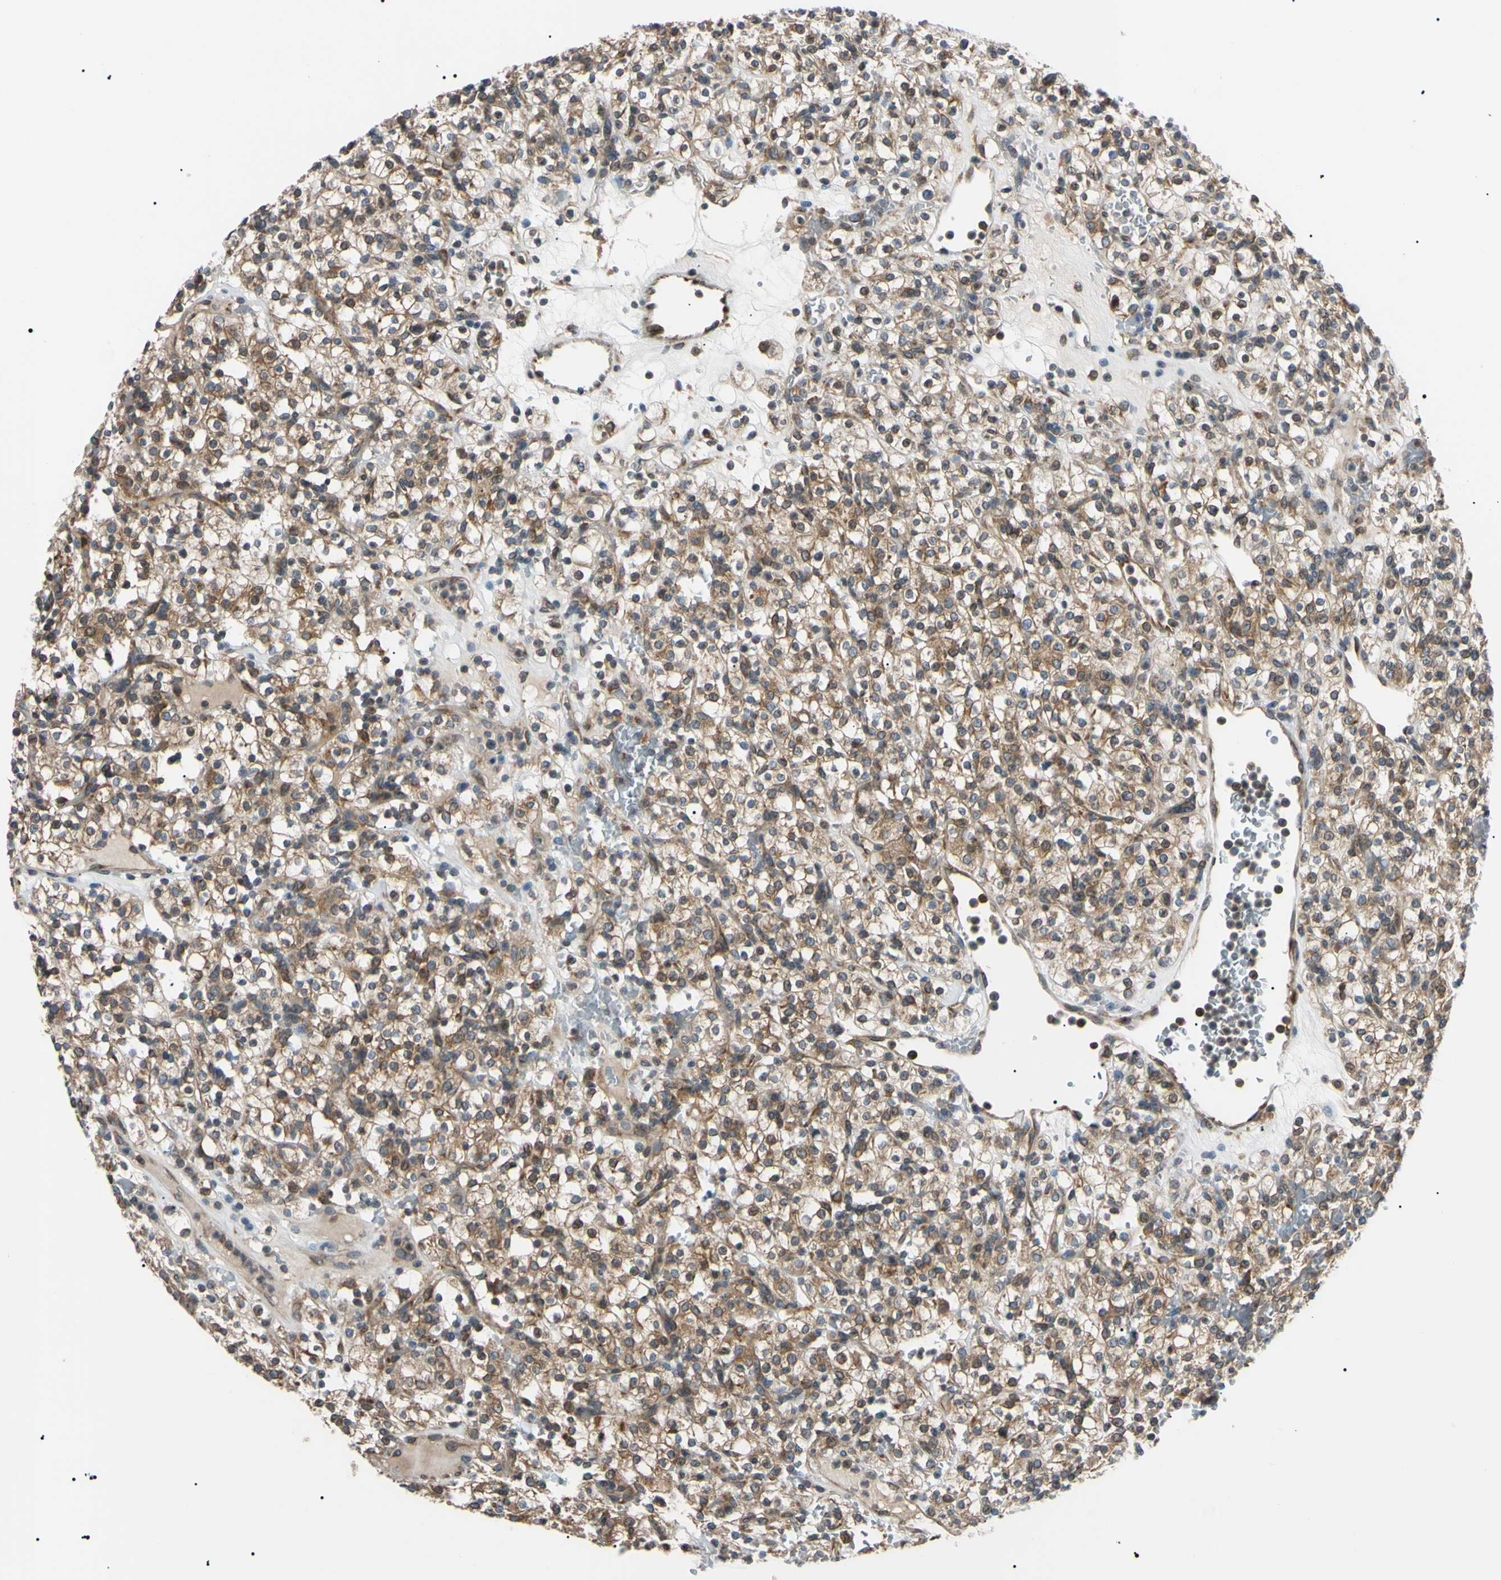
{"staining": {"intensity": "moderate", "quantity": "25%-75%", "location": "cytoplasmic/membranous"}, "tissue": "renal cancer", "cell_type": "Tumor cells", "image_type": "cancer", "snomed": [{"axis": "morphology", "description": "Normal tissue, NOS"}, {"axis": "morphology", "description": "Adenocarcinoma, NOS"}, {"axis": "topography", "description": "Kidney"}], "caption": "Renal adenocarcinoma stained with a brown dye demonstrates moderate cytoplasmic/membranous positive positivity in about 25%-75% of tumor cells.", "gene": "VAPA", "patient": {"sex": "female", "age": 72}}